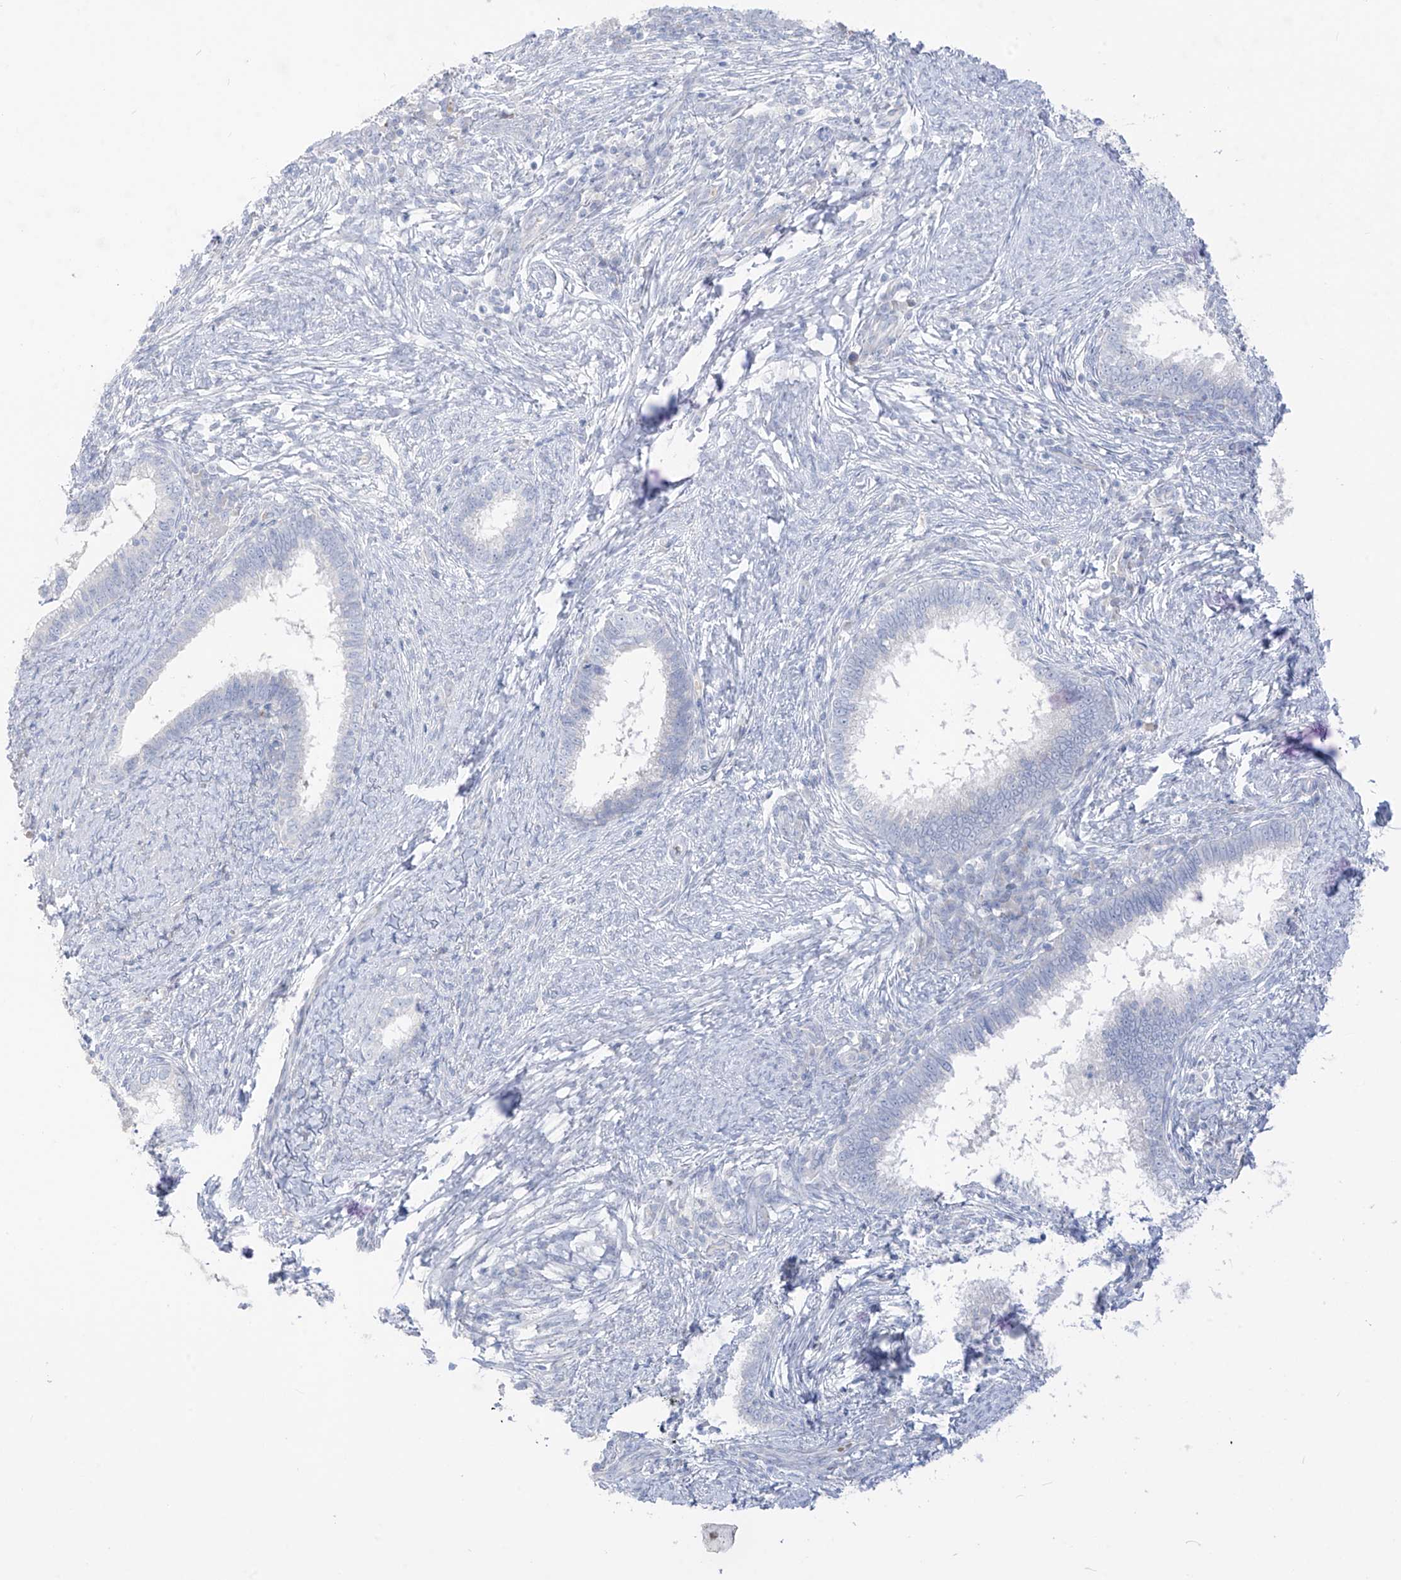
{"staining": {"intensity": "negative", "quantity": "none", "location": "none"}, "tissue": "cervical cancer", "cell_type": "Tumor cells", "image_type": "cancer", "snomed": [{"axis": "morphology", "description": "Adenocarcinoma, NOS"}, {"axis": "topography", "description": "Cervix"}], "caption": "This is an IHC histopathology image of cervical cancer (adenocarcinoma). There is no expression in tumor cells.", "gene": "ASPRV1", "patient": {"sex": "female", "age": 36}}